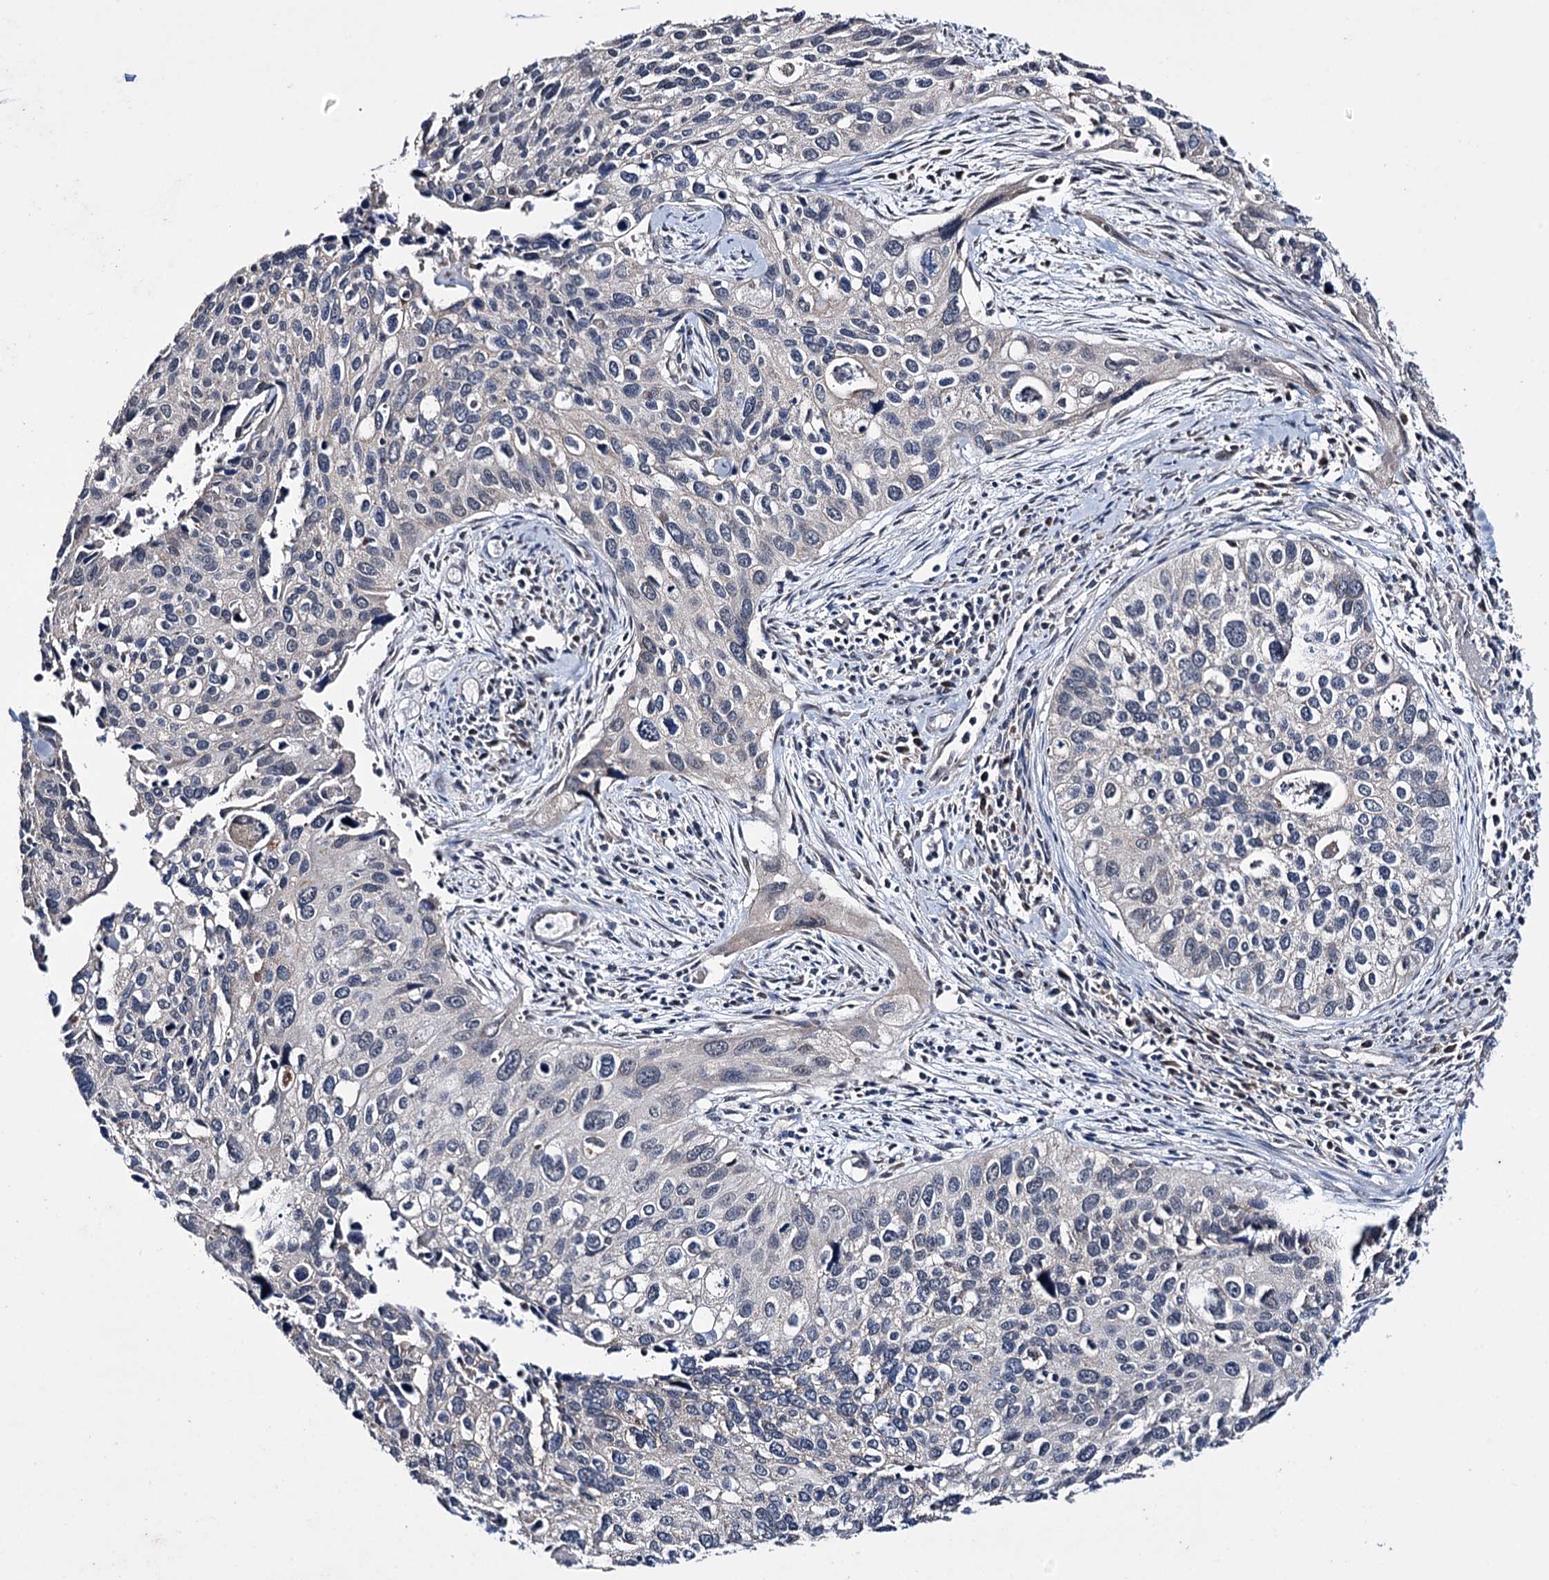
{"staining": {"intensity": "negative", "quantity": "none", "location": "none"}, "tissue": "cervical cancer", "cell_type": "Tumor cells", "image_type": "cancer", "snomed": [{"axis": "morphology", "description": "Squamous cell carcinoma, NOS"}, {"axis": "topography", "description": "Cervix"}], "caption": "High power microscopy image of an immunohistochemistry (IHC) histopathology image of cervical squamous cell carcinoma, revealing no significant staining in tumor cells.", "gene": "CLPB", "patient": {"sex": "female", "age": 55}}